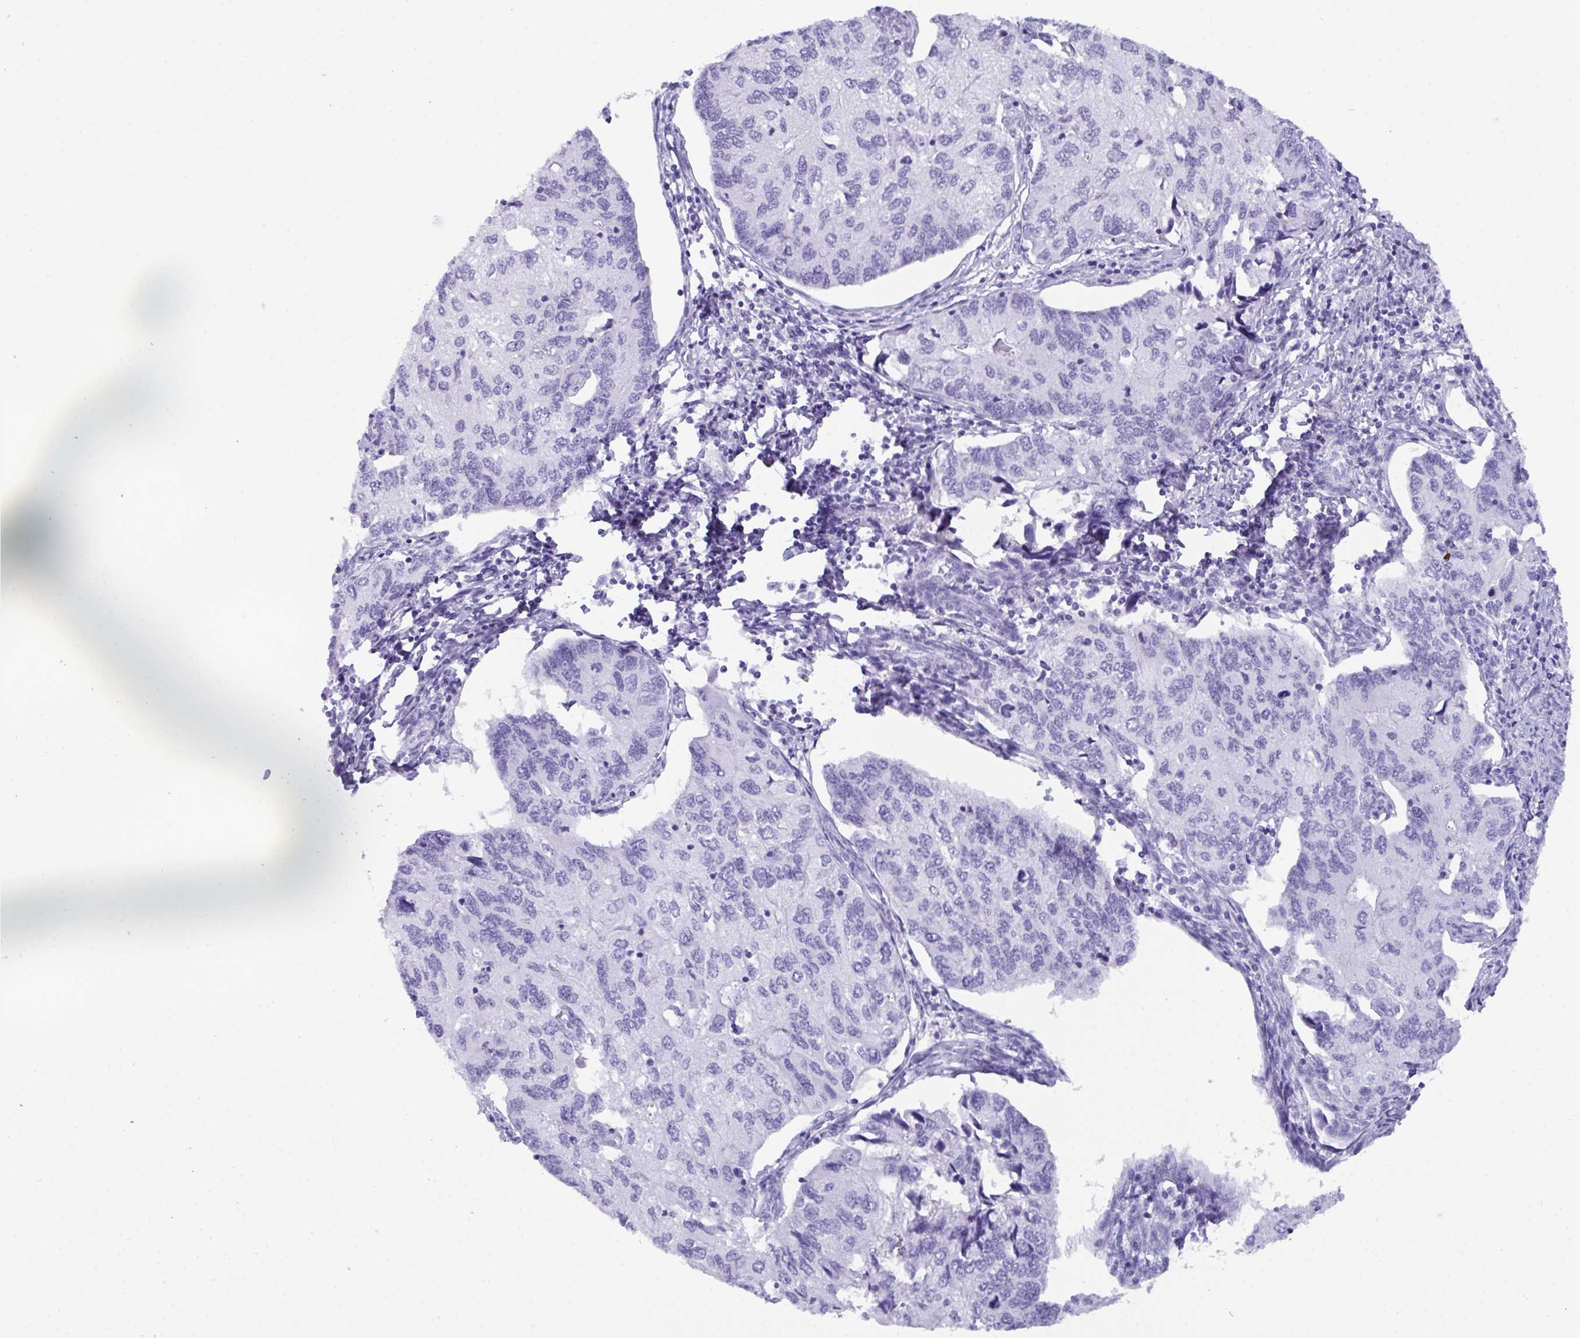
{"staining": {"intensity": "negative", "quantity": "none", "location": "none"}, "tissue": "endometrial cancer", "cell_type": "Tumor cells", "image_type": "cancer", "snomed": [{"axis": "morphology", "description": "Carcinoma, NOS"}, {"axis": "topography", "description": "Uterus"}], "caption": "Immunohistochemistry (IHC) photomicrograph of neoplastic tissue: human endometrial cancer stained with DAB displays no significant protein expression in tumor cells. The staining is performed using DAB (3,3'-diaminobenzidine) brown chromogen with nuclei counter-stained in using hematoxylin.", "gene": "ZNF850", "patient": {"sex": "female", "age": 76}}